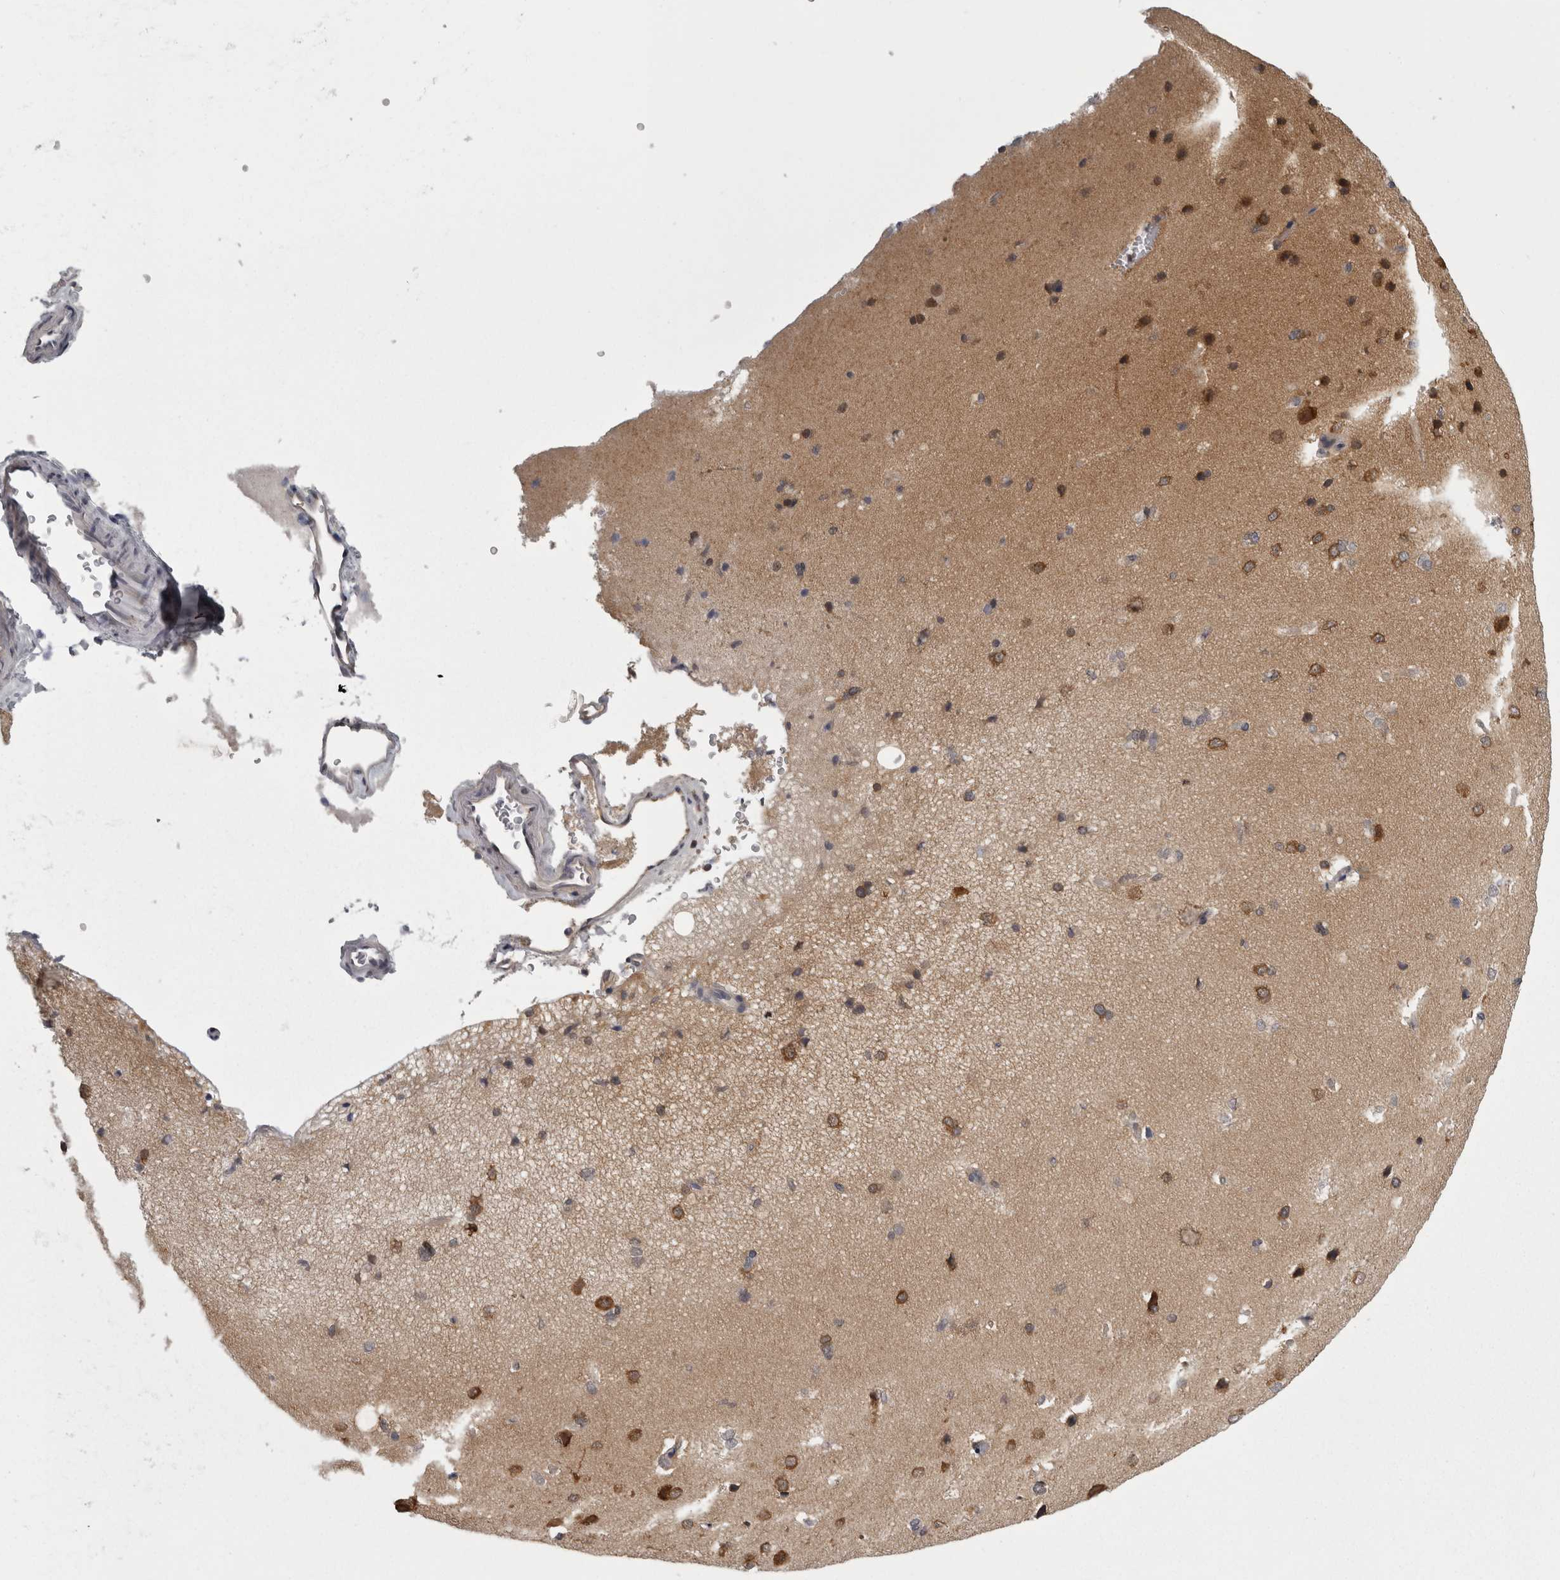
{"staining": {"intensity": "weak", "quantity": ">75%", "location": "cytoplasmic/membranous"}, "tissue": "cerebral cortex", "cell_type": "Endothelial cells", "image_type": "normal", "snomed": [{"axis": "morphology", "description": "Normal tissue, NOS"}, {"axis": "topography", "description": "Cerebral cortex"}], "caption": "This is a histology image of immunohistochemistry (IHC) staining of unremarkable cerebral cortex, which shows weak expression in the cytoplasmic/membranous of endothelial cells.", "gene": "CACYBP", "patient": {"sex": "male", "age": 62}}